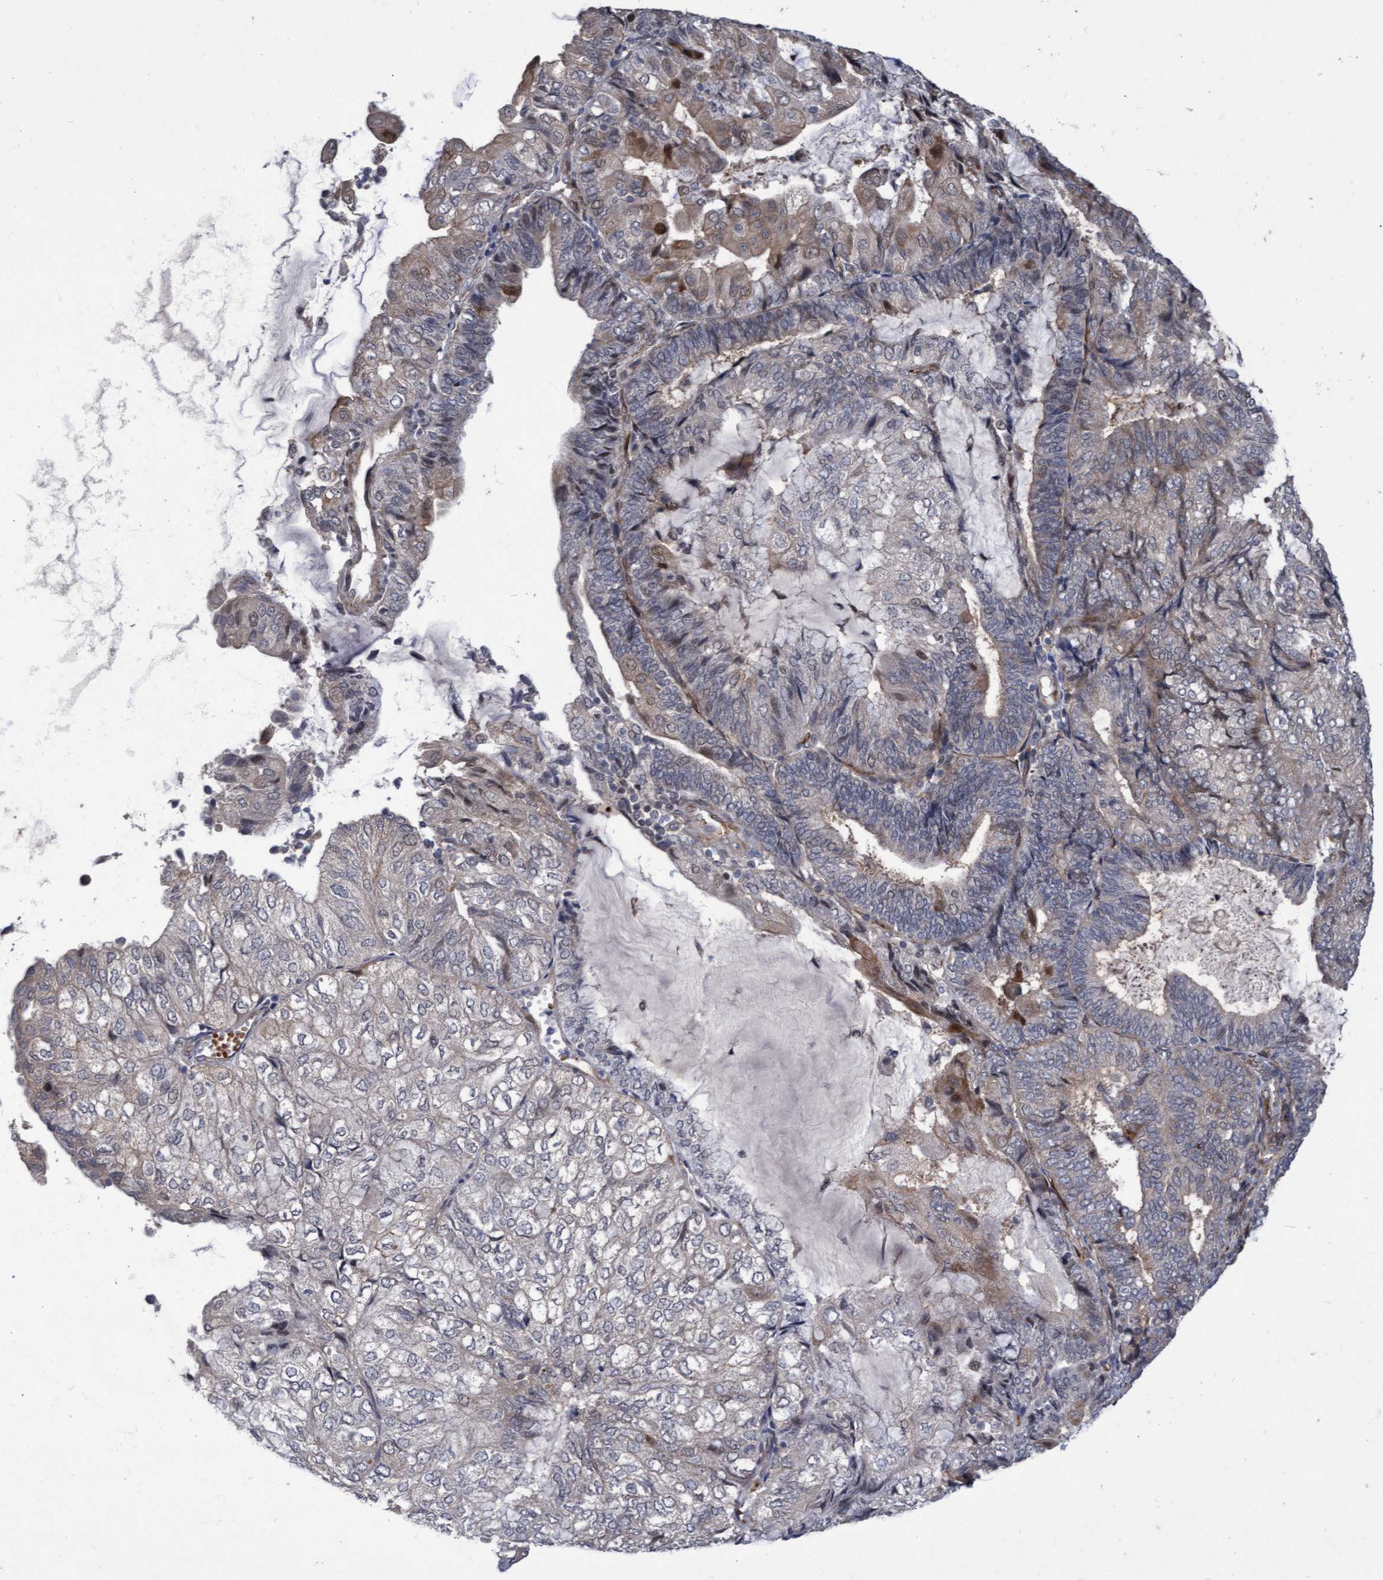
{"staining": {"intensity": "weak", "quantity": "<25%", "location": "cytoplasmic/membranous"}, "tissue": "endometrial cancer", "cell_type": "Tumor cells", "image_type": "cancer", "snomed": [{"axis": "morphology", "description": "Adenocarcinoma, NOS"}, {"axis": "topography", "description": "Endometrium"}], "caption": "A high-resolution micrograph shows immunohistochemistry (IHC) staining of adenocarcinoma (endometrial), which shows no significant positivity in tumor cells. Brightfield microscopy of immunohistochemistry stained with DAB (brown) and hematoxylin (blue), captured at high magnification.", "gene": "ZNF750", "patient": {"sex": "female", "age": 81}}